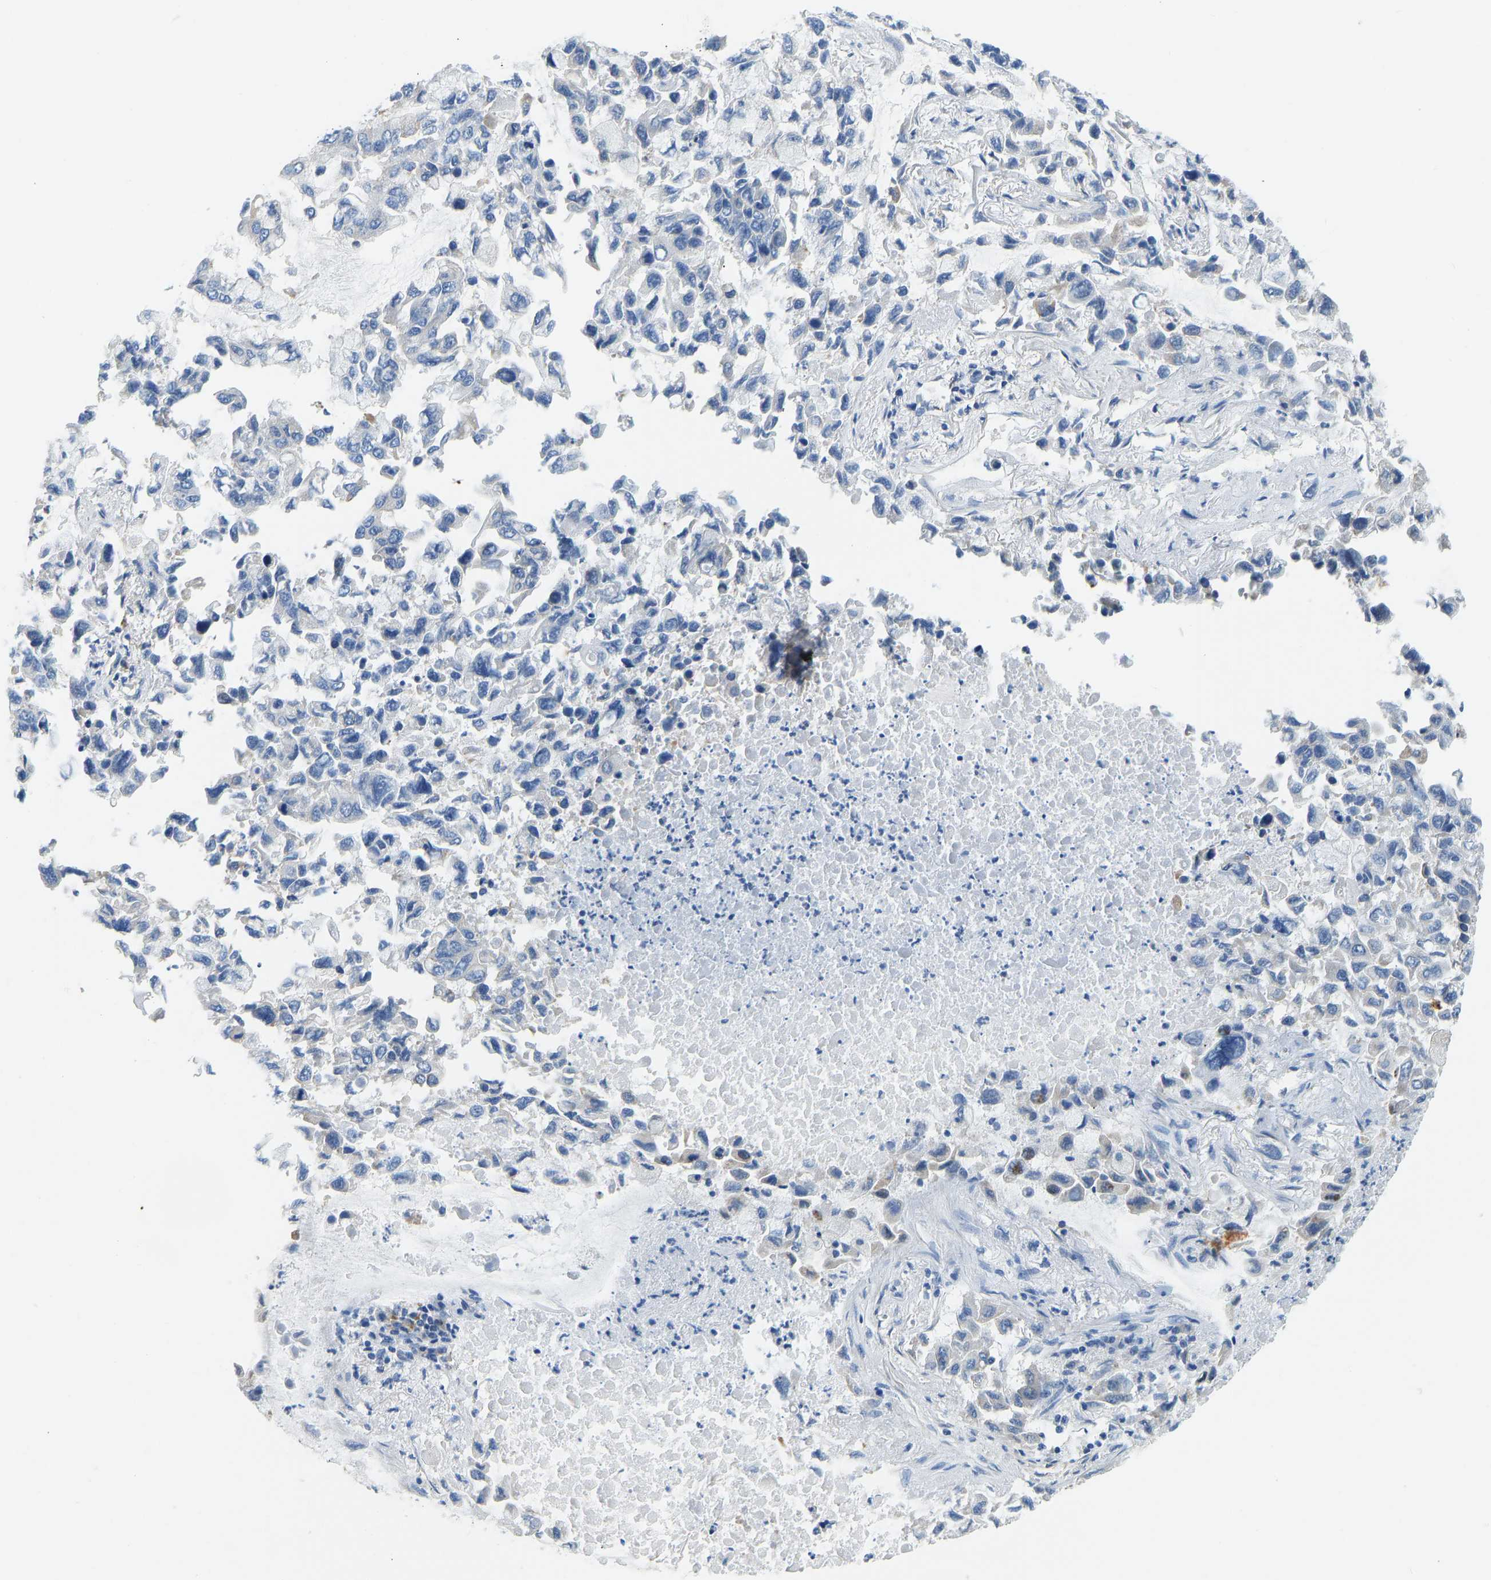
{"staining": {"intensity": "negative", "quantity": "none", "location": "none"}, "tissue": "lung cancer", "cell_type": "Tumor cells", "image_type": "cancer", "snomed": [{"axis": "morphology", "description": "Adenocarcinoma, NOS"}, {"axis": "topography", "description": "Lung"}], "caption": "Tumor cells show no significant protein positivity in adenocarcinoma (lung).", "gene": "CHAD", "patient": {"sex": "male", "age": 64}}